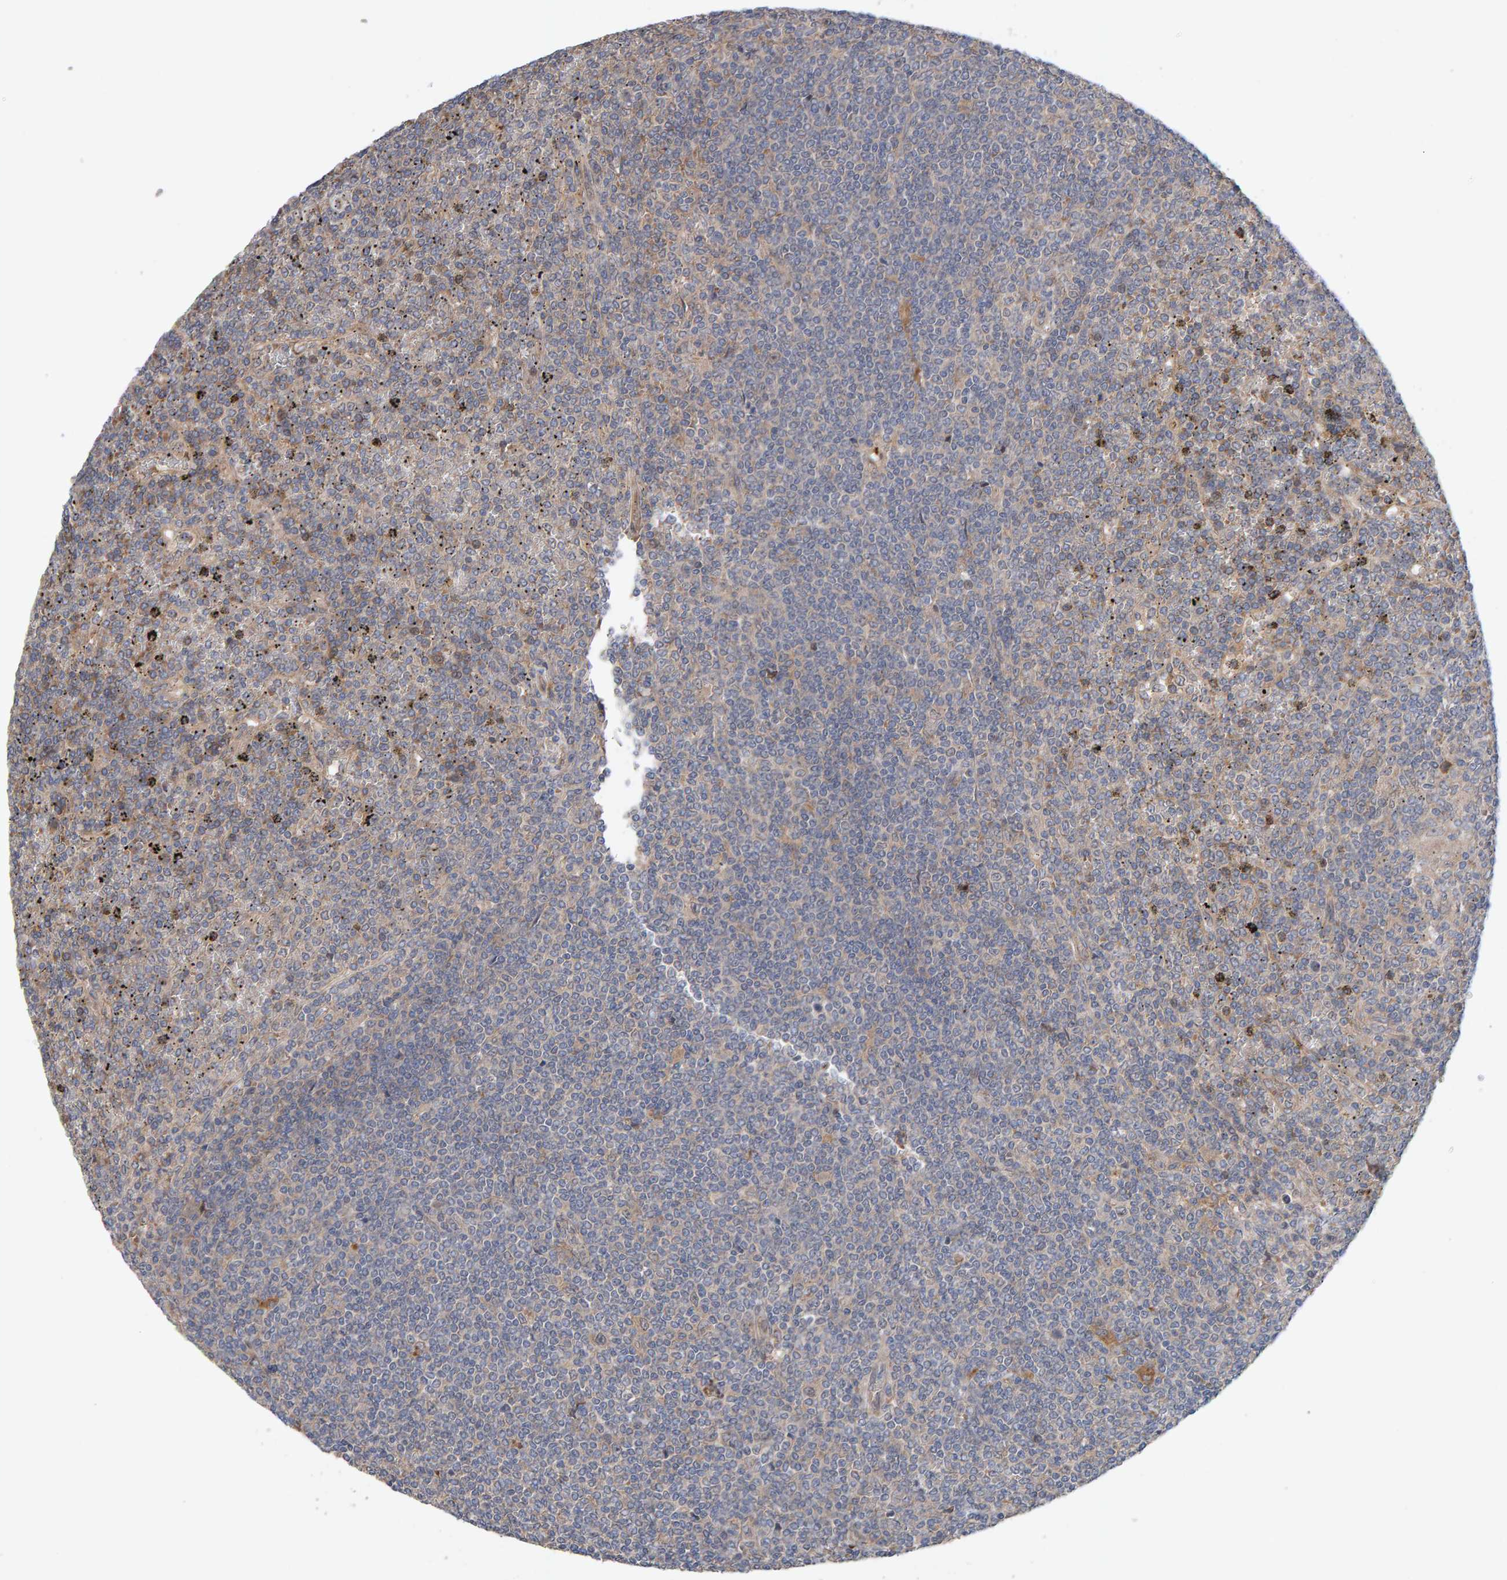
{"staining": {"intensity": "weak", "quantity": "<25%", "location": "cytoplasmic/membranous"}, "tissue": "lymphoma", "cell_type": "Tumor cells", "image_type": "cancer", "snomed": [{"axis": "morphology", "description": "Malignant lymphoma, non-Hodgkin's type, Low grade"}, {"axis": "topography", "description": "Spleen"}], "caption": "This is an immunohistochemistry micrograph of human malignant lymphoma, non-Hodgkin's type (low-grade). There is no positivity in tumor cells.", "gene": "LRSAM1", "patient": {"sex": "female", "age": 19}}